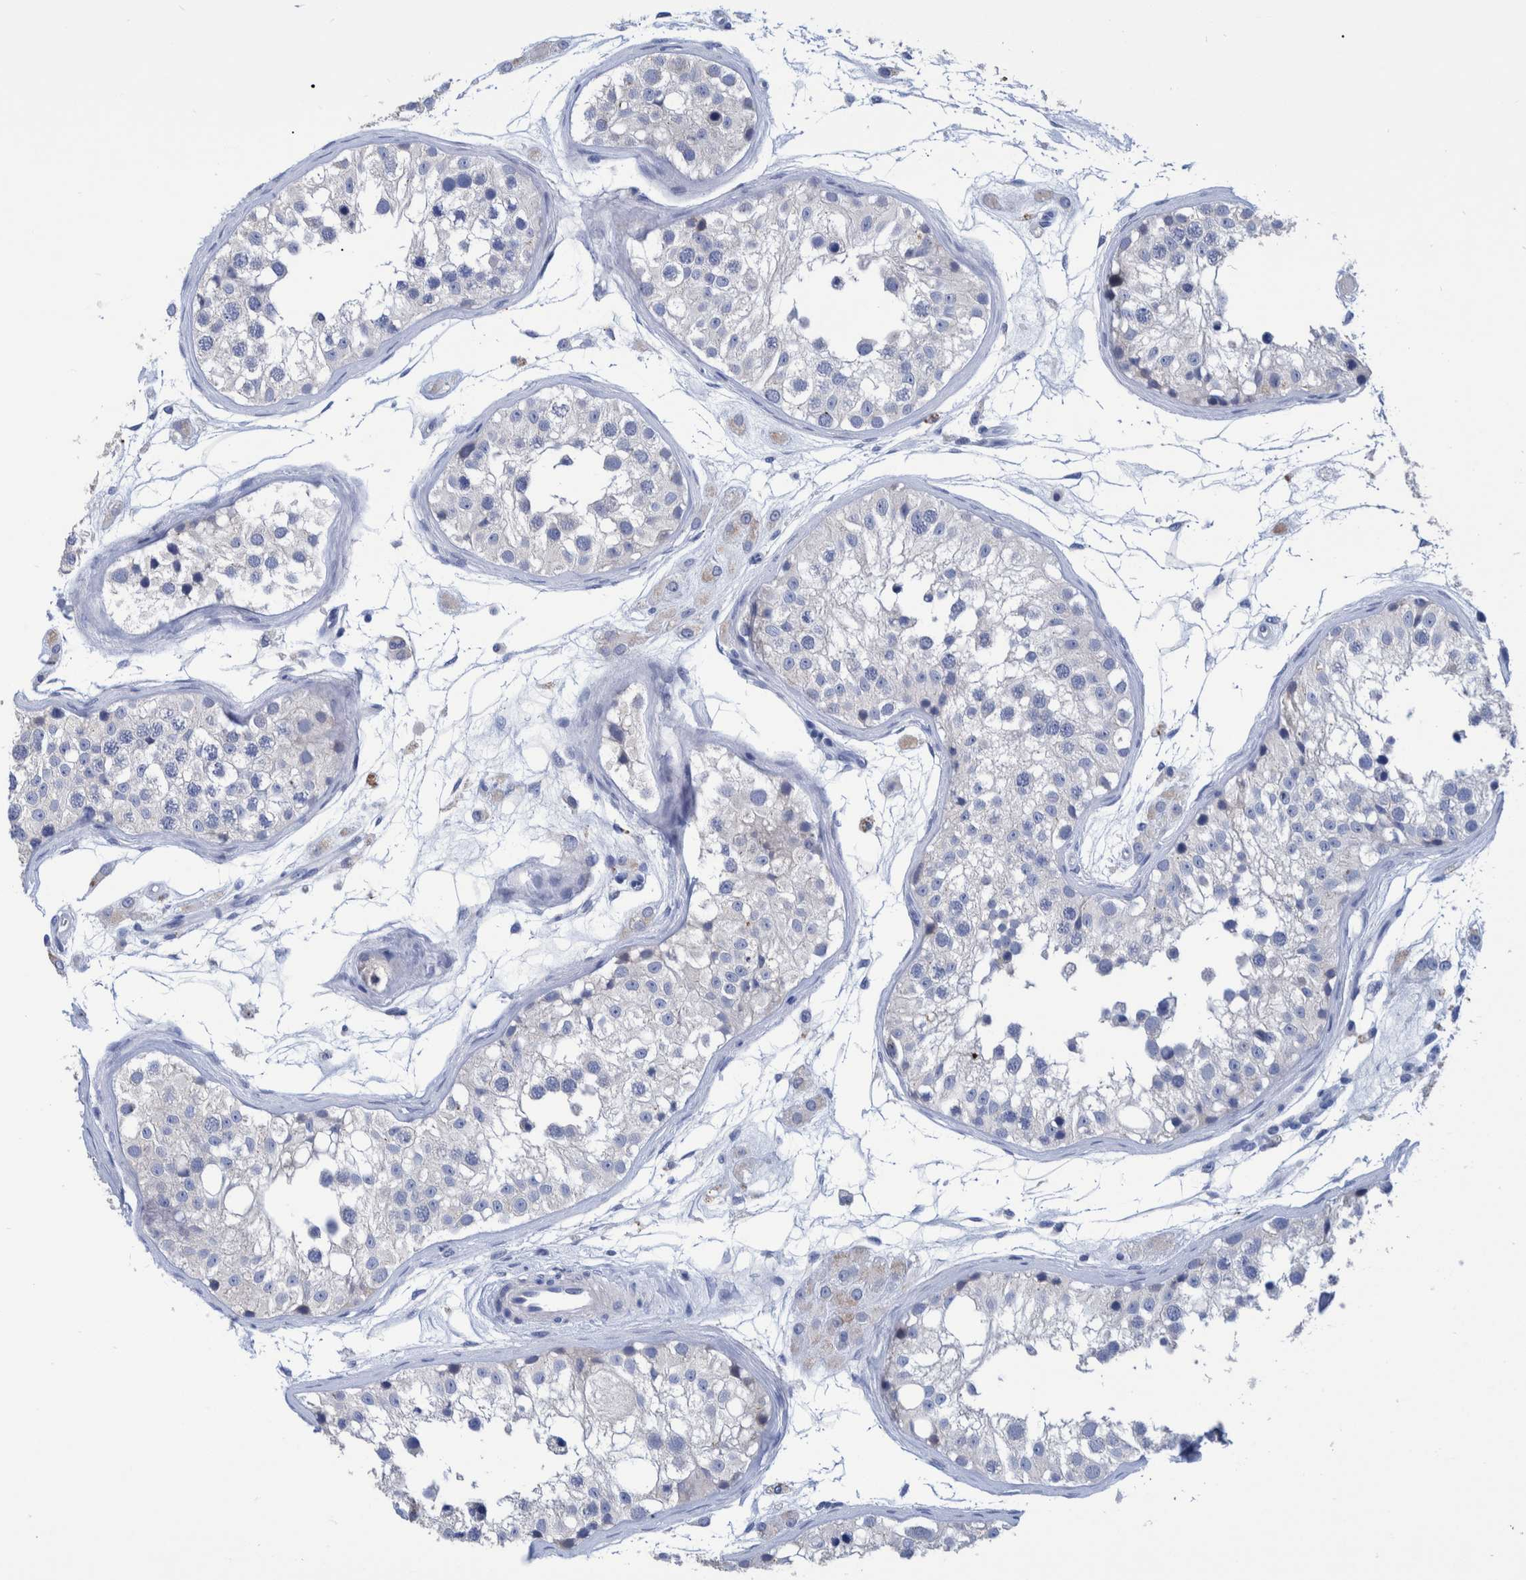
{"staining": {"intensity": "negative", "quantity": "none", "location": "none"}, "tissue": "testis", "cell_type": "Cells in seminiferous ducts", "image_type": "normal", "snomed": [{"axis": "morphology", "description": "Normal tissue, NOS"}, {"axis": "morphology", "description": "Adenocarcinoma, metastatic, NOS"}, {"axis": "topography", "description": "Testis"}], "caption": "Testis was stained to show a protein in brown. There is no significant staining in cells in seminiferous ducts. The staining is performed using DAB brown chromogen with nuclei counter-stained in using hematoxylin.", "gene": "MKS1", "patient": {"sex": "male", "age": 26}}